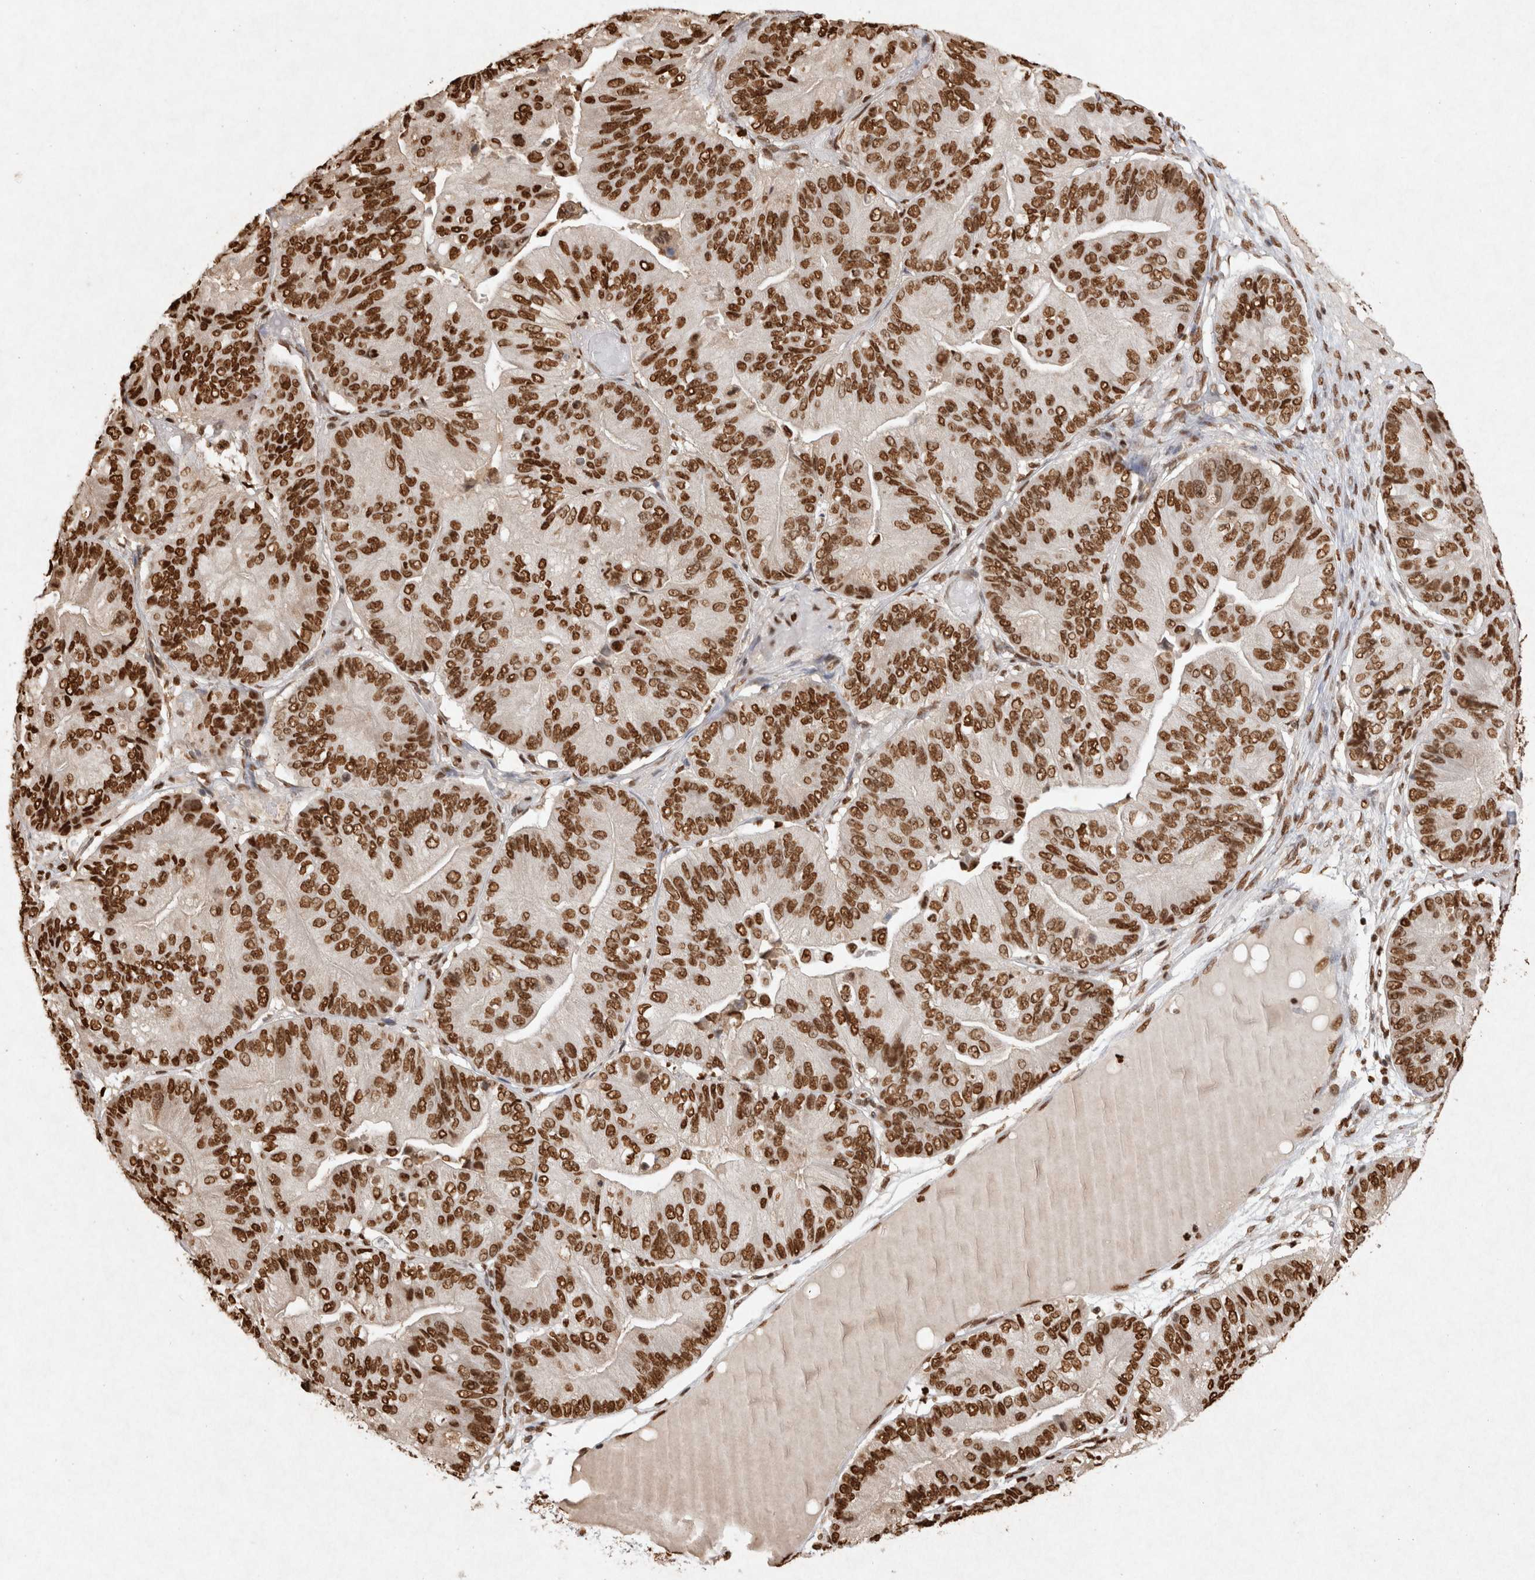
{"staining": {"intensity": "strong", "quantity": ">75%", "location": "nuclear"}, "tissue": "ovarian cancer", "cell_type": "Tumor cells", "image_type": "cancer", "snomed": [{"axis": "morphology", "description": "Cystadenocarcinoma, mucinous, NOS"}, {"axis": "topography", "description": "Ovary"}], "caption": "An IHC photomicrograph of neoplastic tissue is shown. Protein staining in brown shows strong nuclear positivity in ovarian mucinous cystadenocarcinoma within tumor cells. The staining was performed using DAB (3,3'-diaminobenzidine) to visualize the protein expression in brown, while the nuclei were stained in blue with hematoxylin (Magnification: 20x).", "gene": "HDGF", "patient": {"sex": "female", "age": 61}}